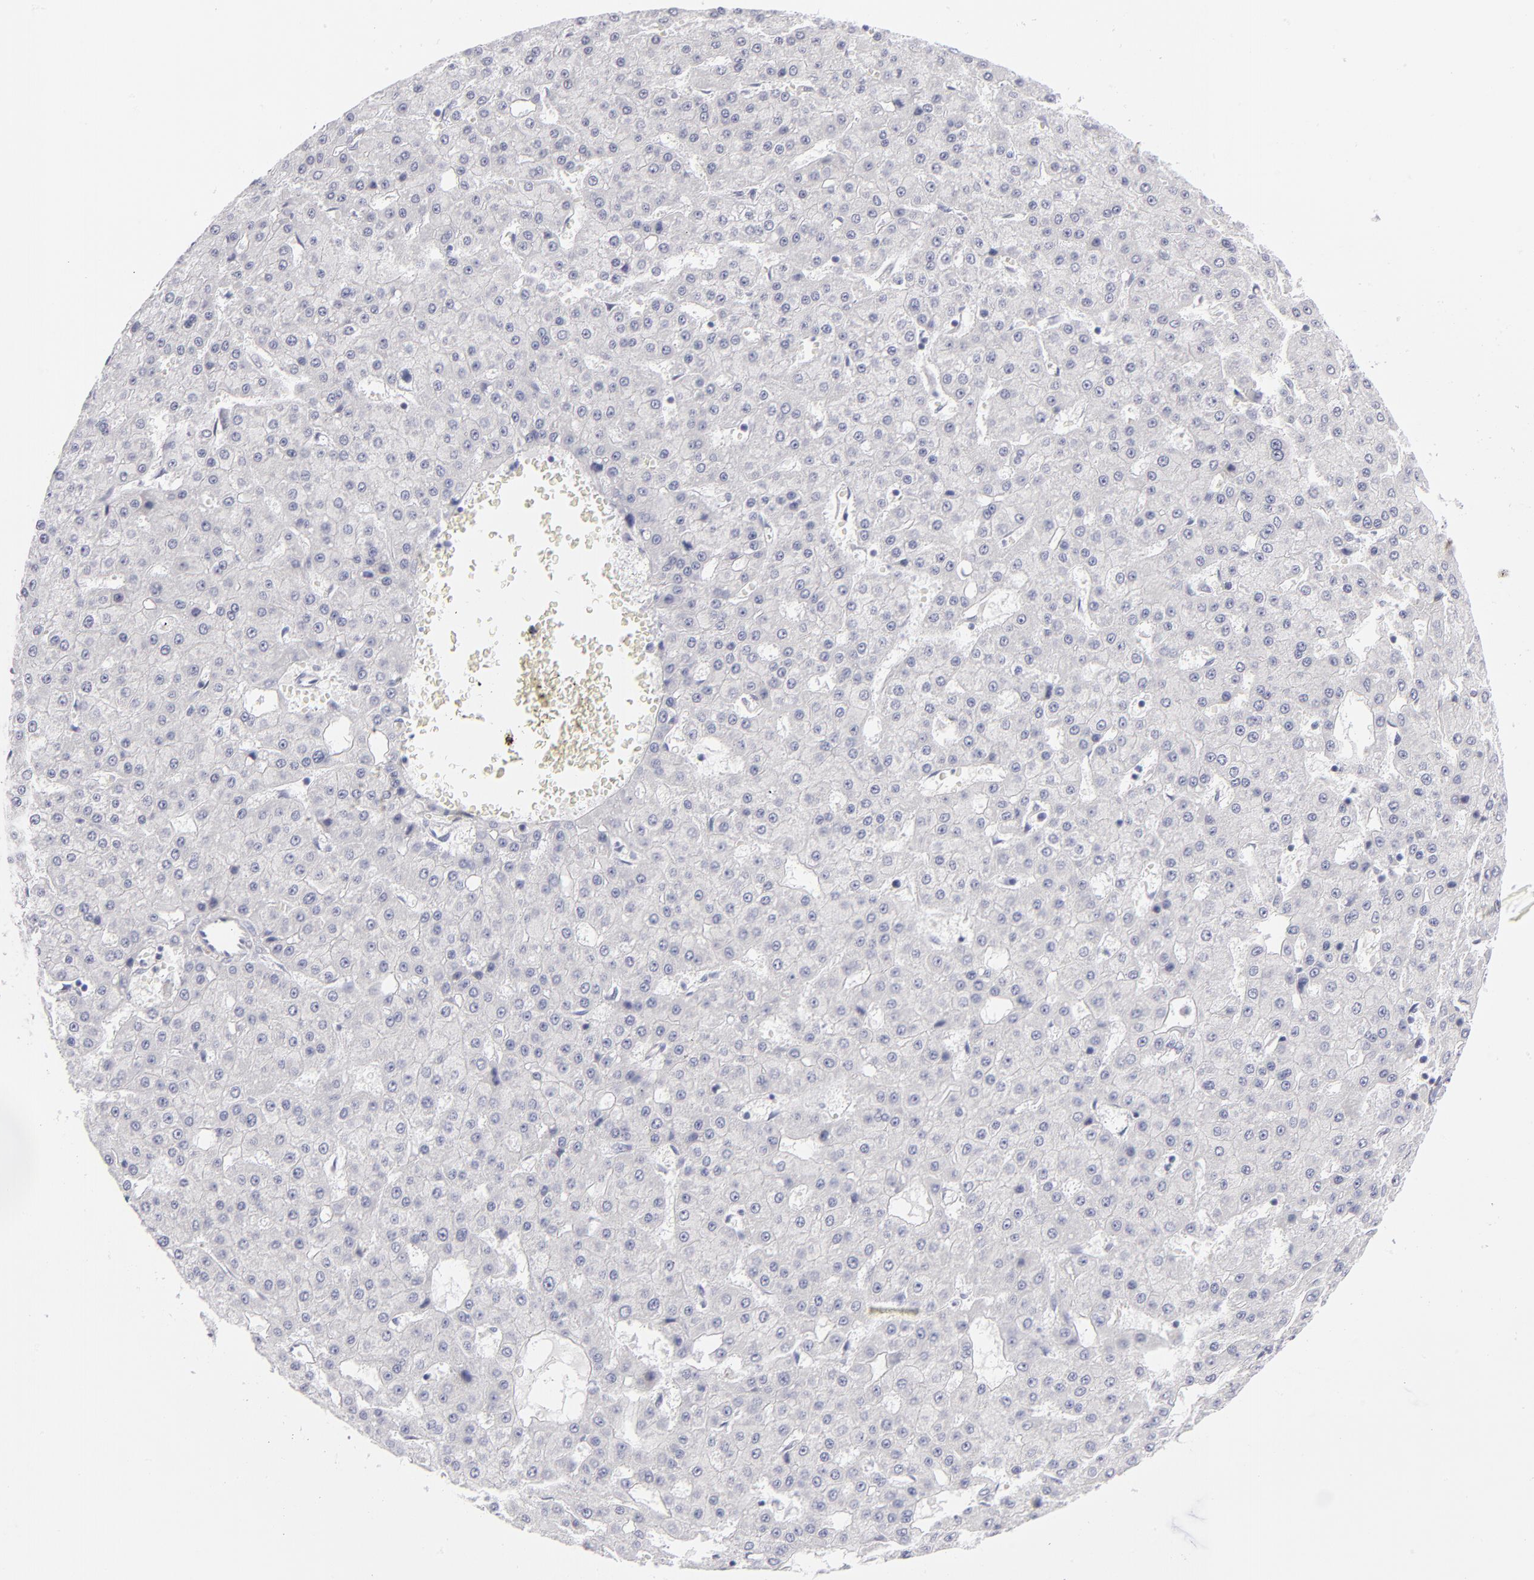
{"staining": {"intensity": "negative", "quantity": "none", "location": "none"}, "tissue": "liver cancer", "cell_type": "Tumor cells", "image_type": "cancer", "snomed": [{"axis": "morphology", "description": "Carcinoma, Hepatocellular, NOS"}, {"axis": "topography", "description": "Liver"}], "caption": "A high-resolution image shows IHC staining of liver cancer (hepatocellular carcinoma), which shows no significant staining in tumor cells. (Brightfield microscopy of DAB (3,3'-diaminobenzidine) immunohistochemistry at high magnification).", "gene": "MTHFD2", "patient": {"sex": "male", "age": 47}}